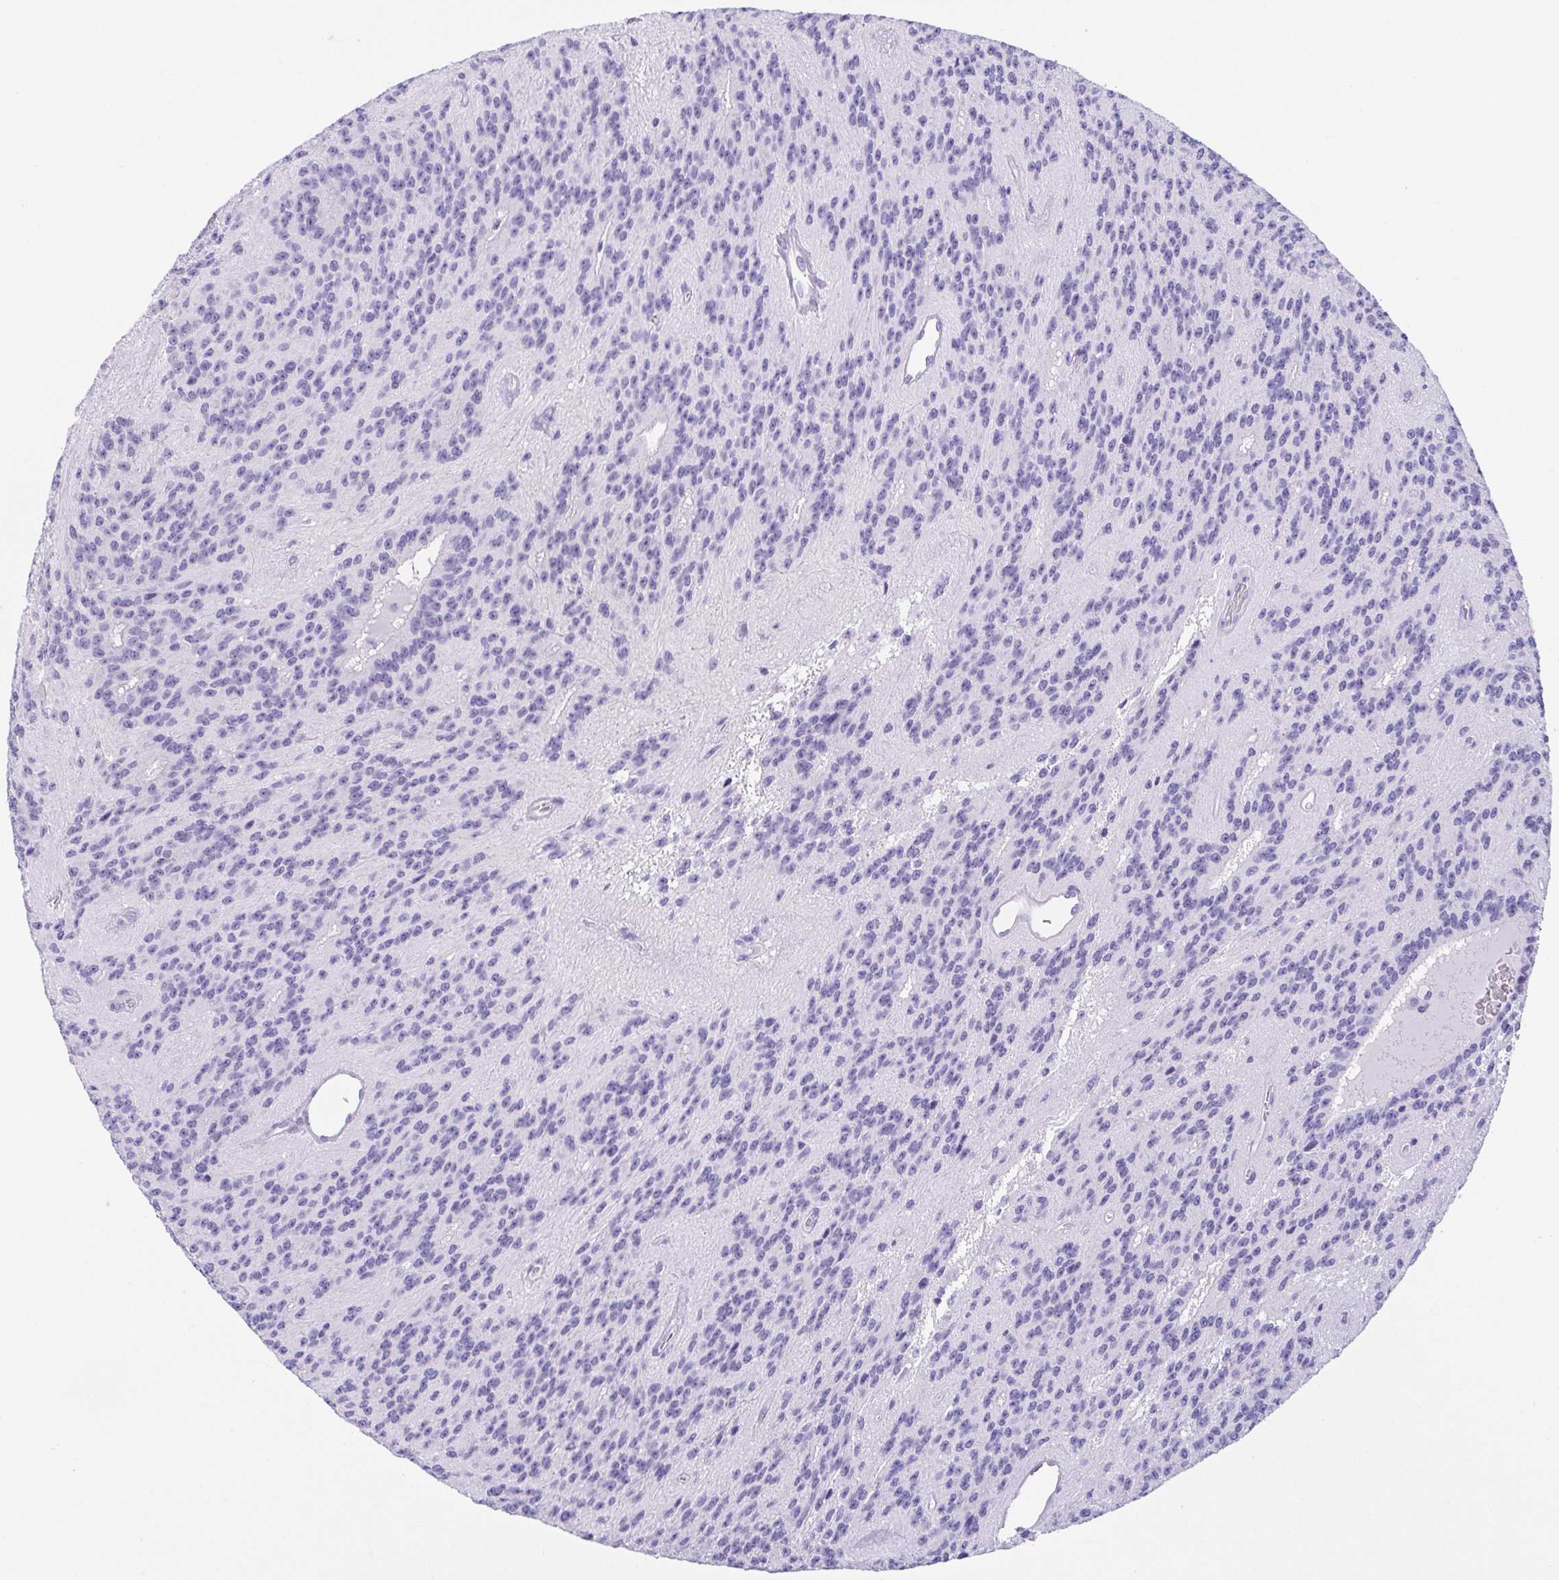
{"staining": {"intensity": "negative", "quantity": "none", "location": "none"}, "tissue": "glioma", "cell_type": "Tumor cells", "image_type": "cancer", "snomed": [{"axis": "morphology", "description": "Glioma, malignant, Low grade"}, {"axis": "topography", "description": "Brain"}], "caption": "DAB immunohistochemical staining of low-grade glioma (malignant) reveals no significant expression in tumor cells. Nuclei are stained in blue.", "gene": "SPATA4", "patient": {"sex": "male", "age": 31}}